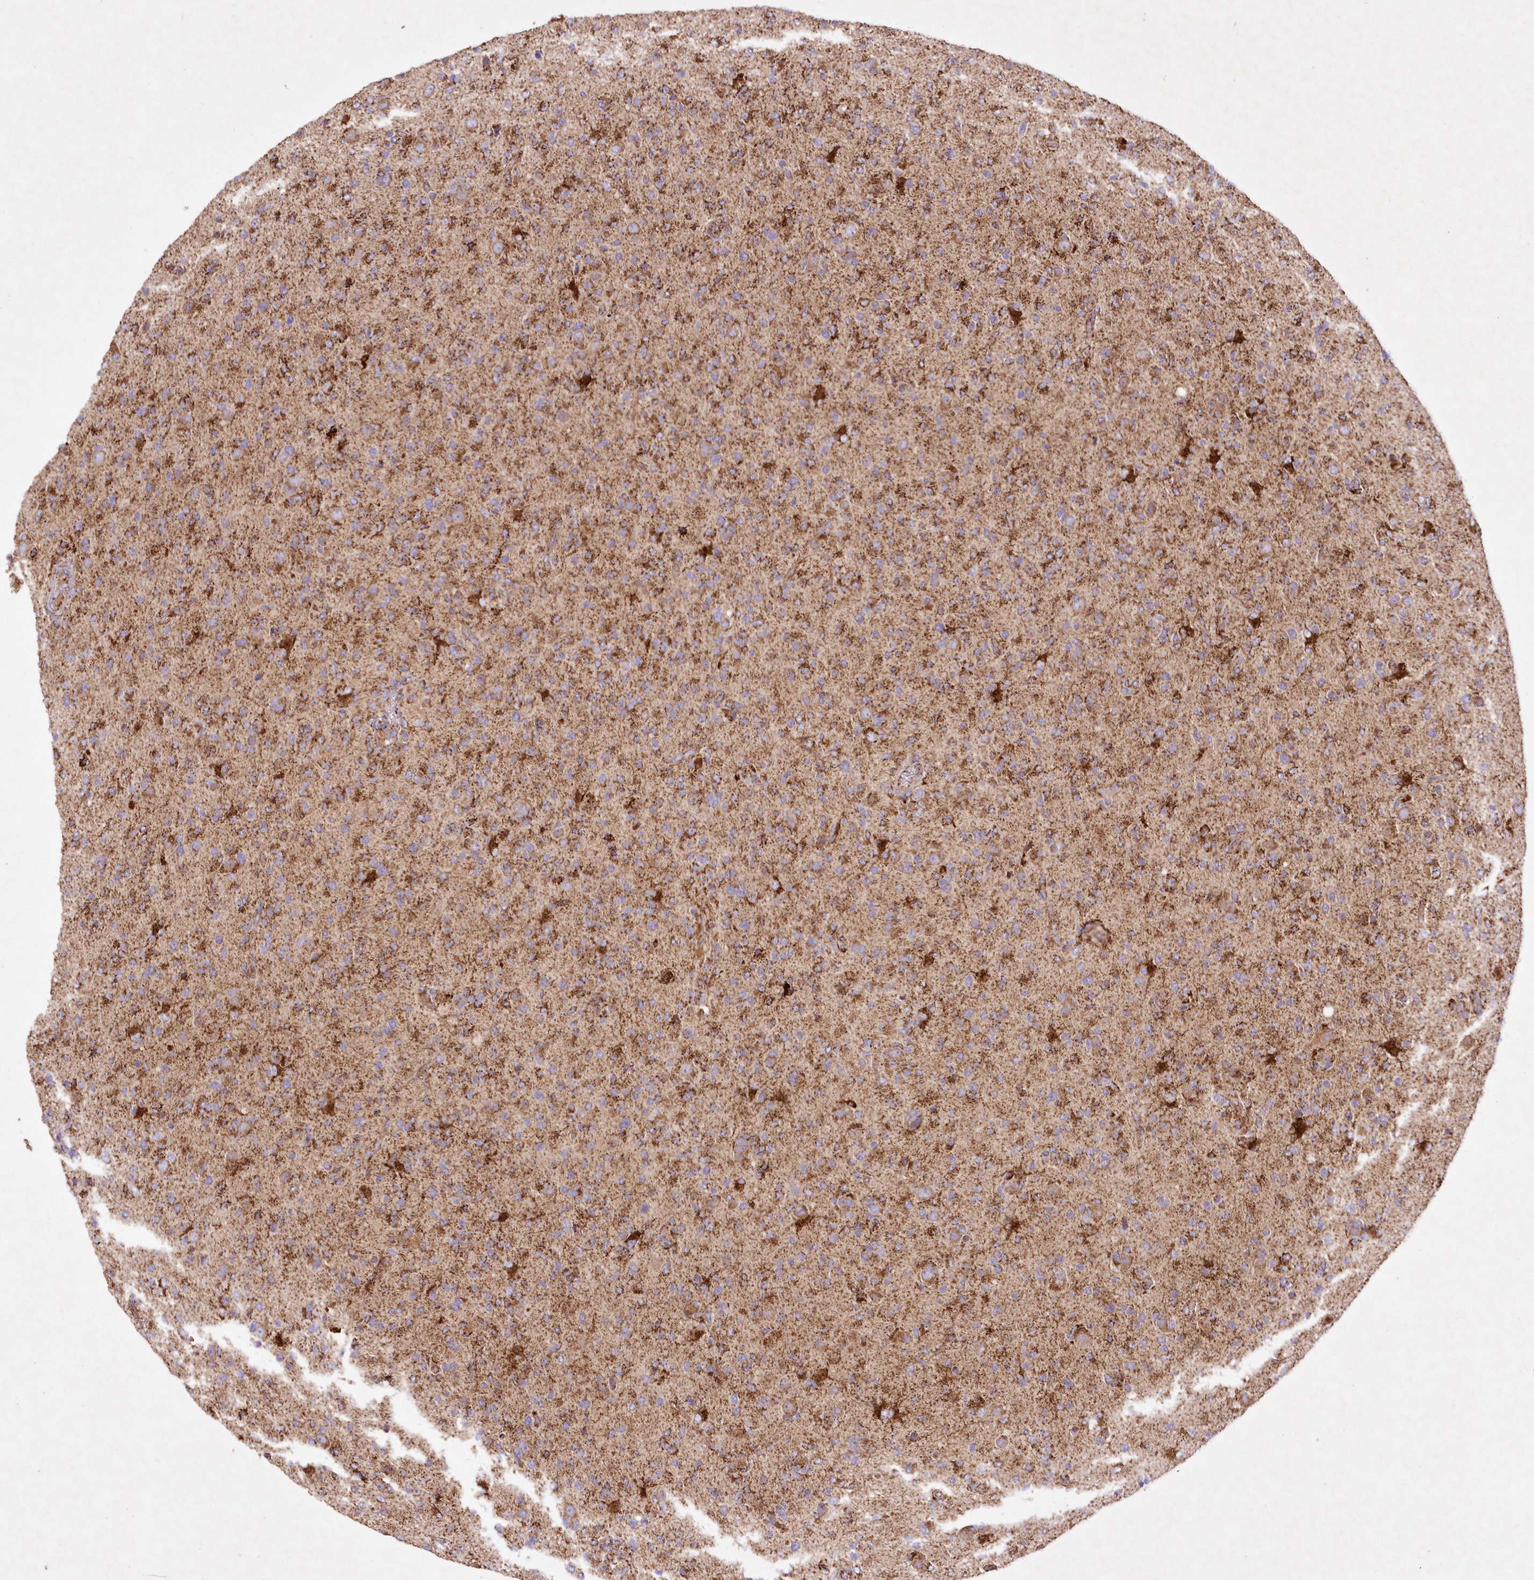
{"staining": {"intensity": "strong", "quantity": "25%-75%", "location": "cytoplasmic/membranous"}, "tissue": "glioma", "cell_type": "Tumor cells", "image_type": "cancer", "snomed": [{"axis": "morphology", "description": "Glioma, malignant, High grade"}, {"axis": "topography", "description": "Brain"}], "caption": "A high-resolution photomicrograph shows immunohistochemistry (IHC) staining of glioma, which exhibits strong cytoplasmic/membranous staining in approximately 25%-75% of tumor cells.", "gene": "ASNSD1", "patient": {"sex": "female", "age": 57}}